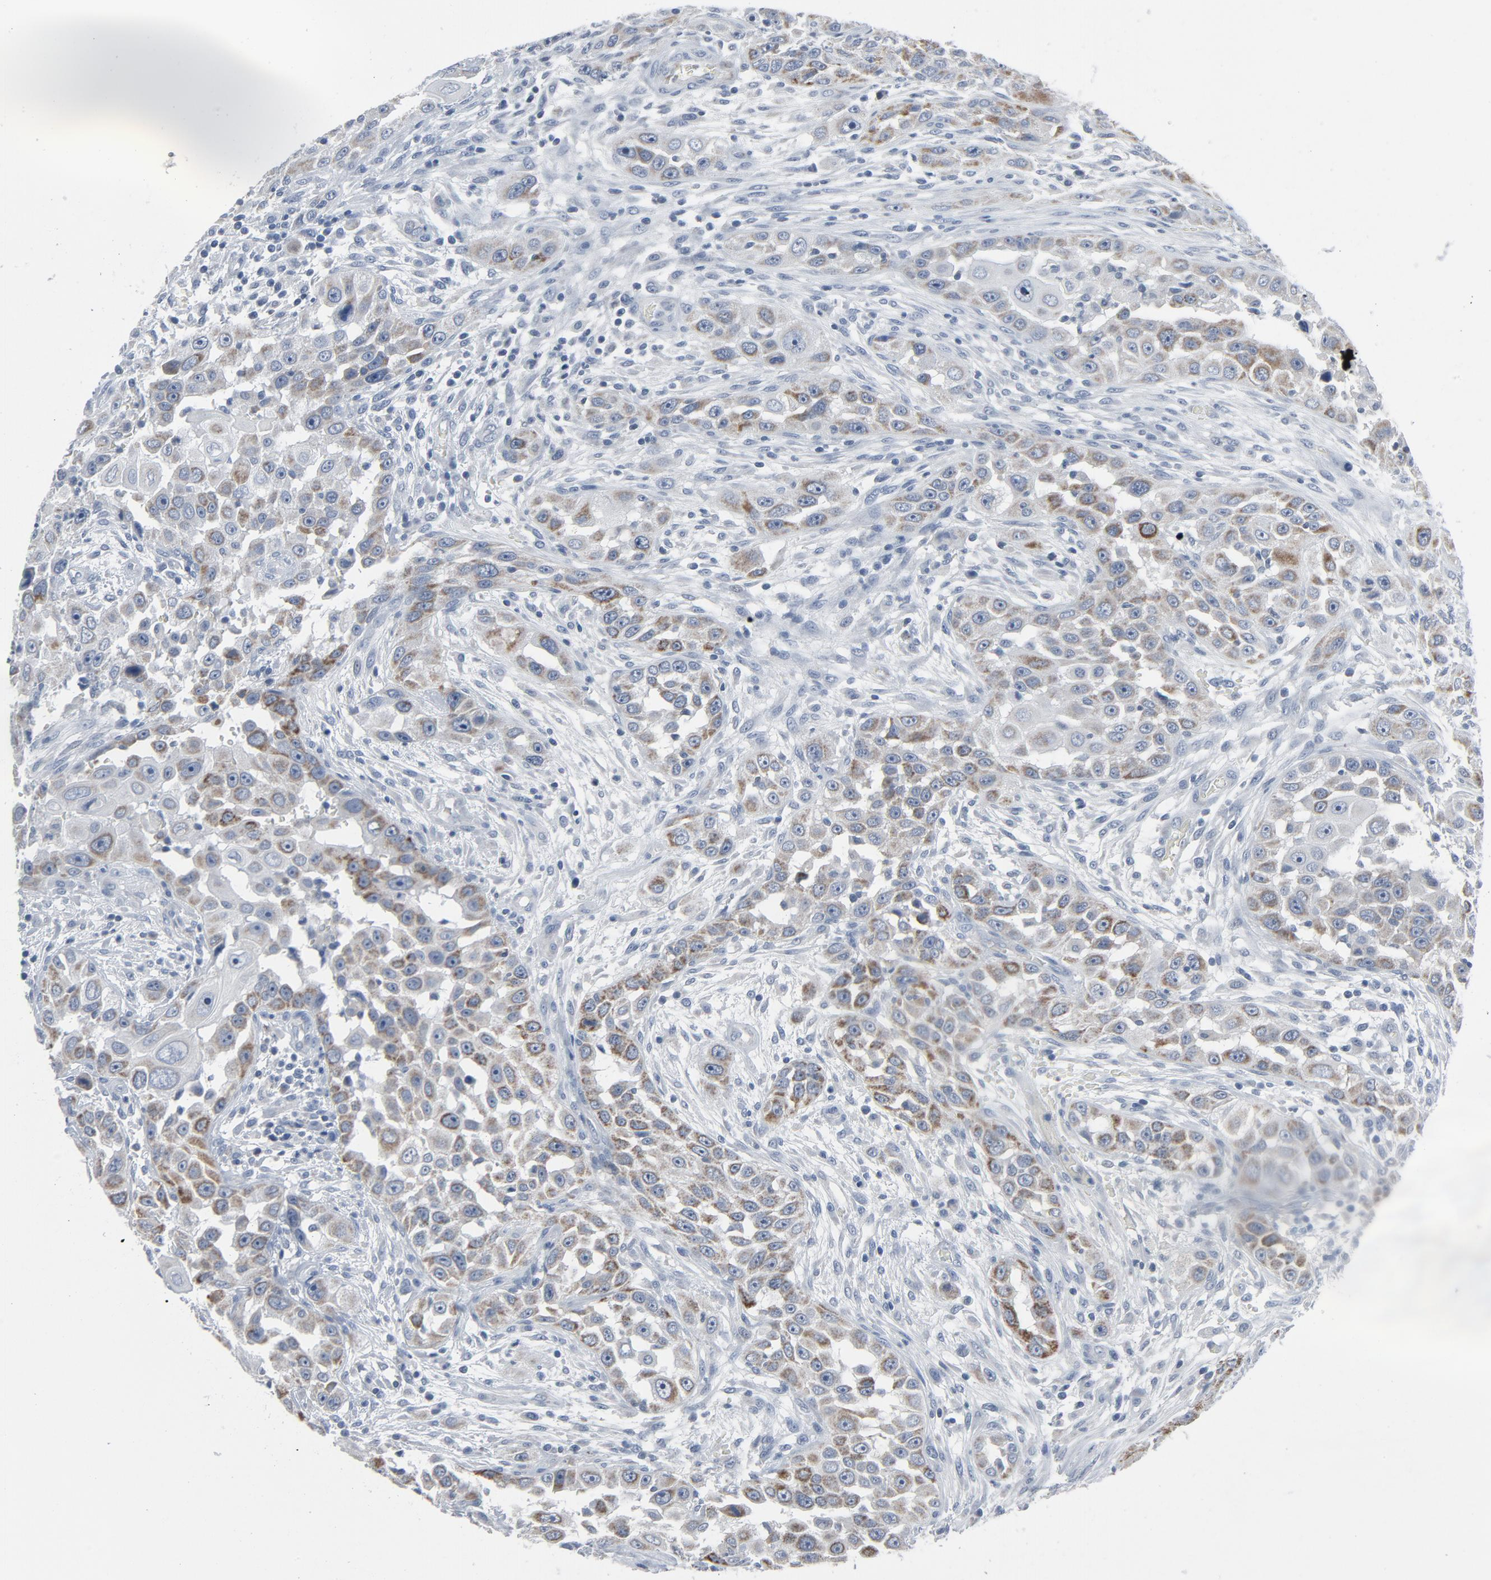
{"staining": {"intensity": "weak", "quantity": "<25%", "location": "cytoplasmic/membranous"}, "tissue": "head and neck cancer", "cell_type": "Tumor cells", "image_type": "cancer", "snomed": [{"axis": "morphology", "description": "Carcinoma, NOS"}, {"axis": "topography", "description": "Head-Neck"}], "caption": "A high-resolution histopathology image shows IHC staining of head and neck cancer, which exhibits no significant expression in tumor cells.", "gene": "GPX2", "patient": {"sex": "male", "age": 87}}